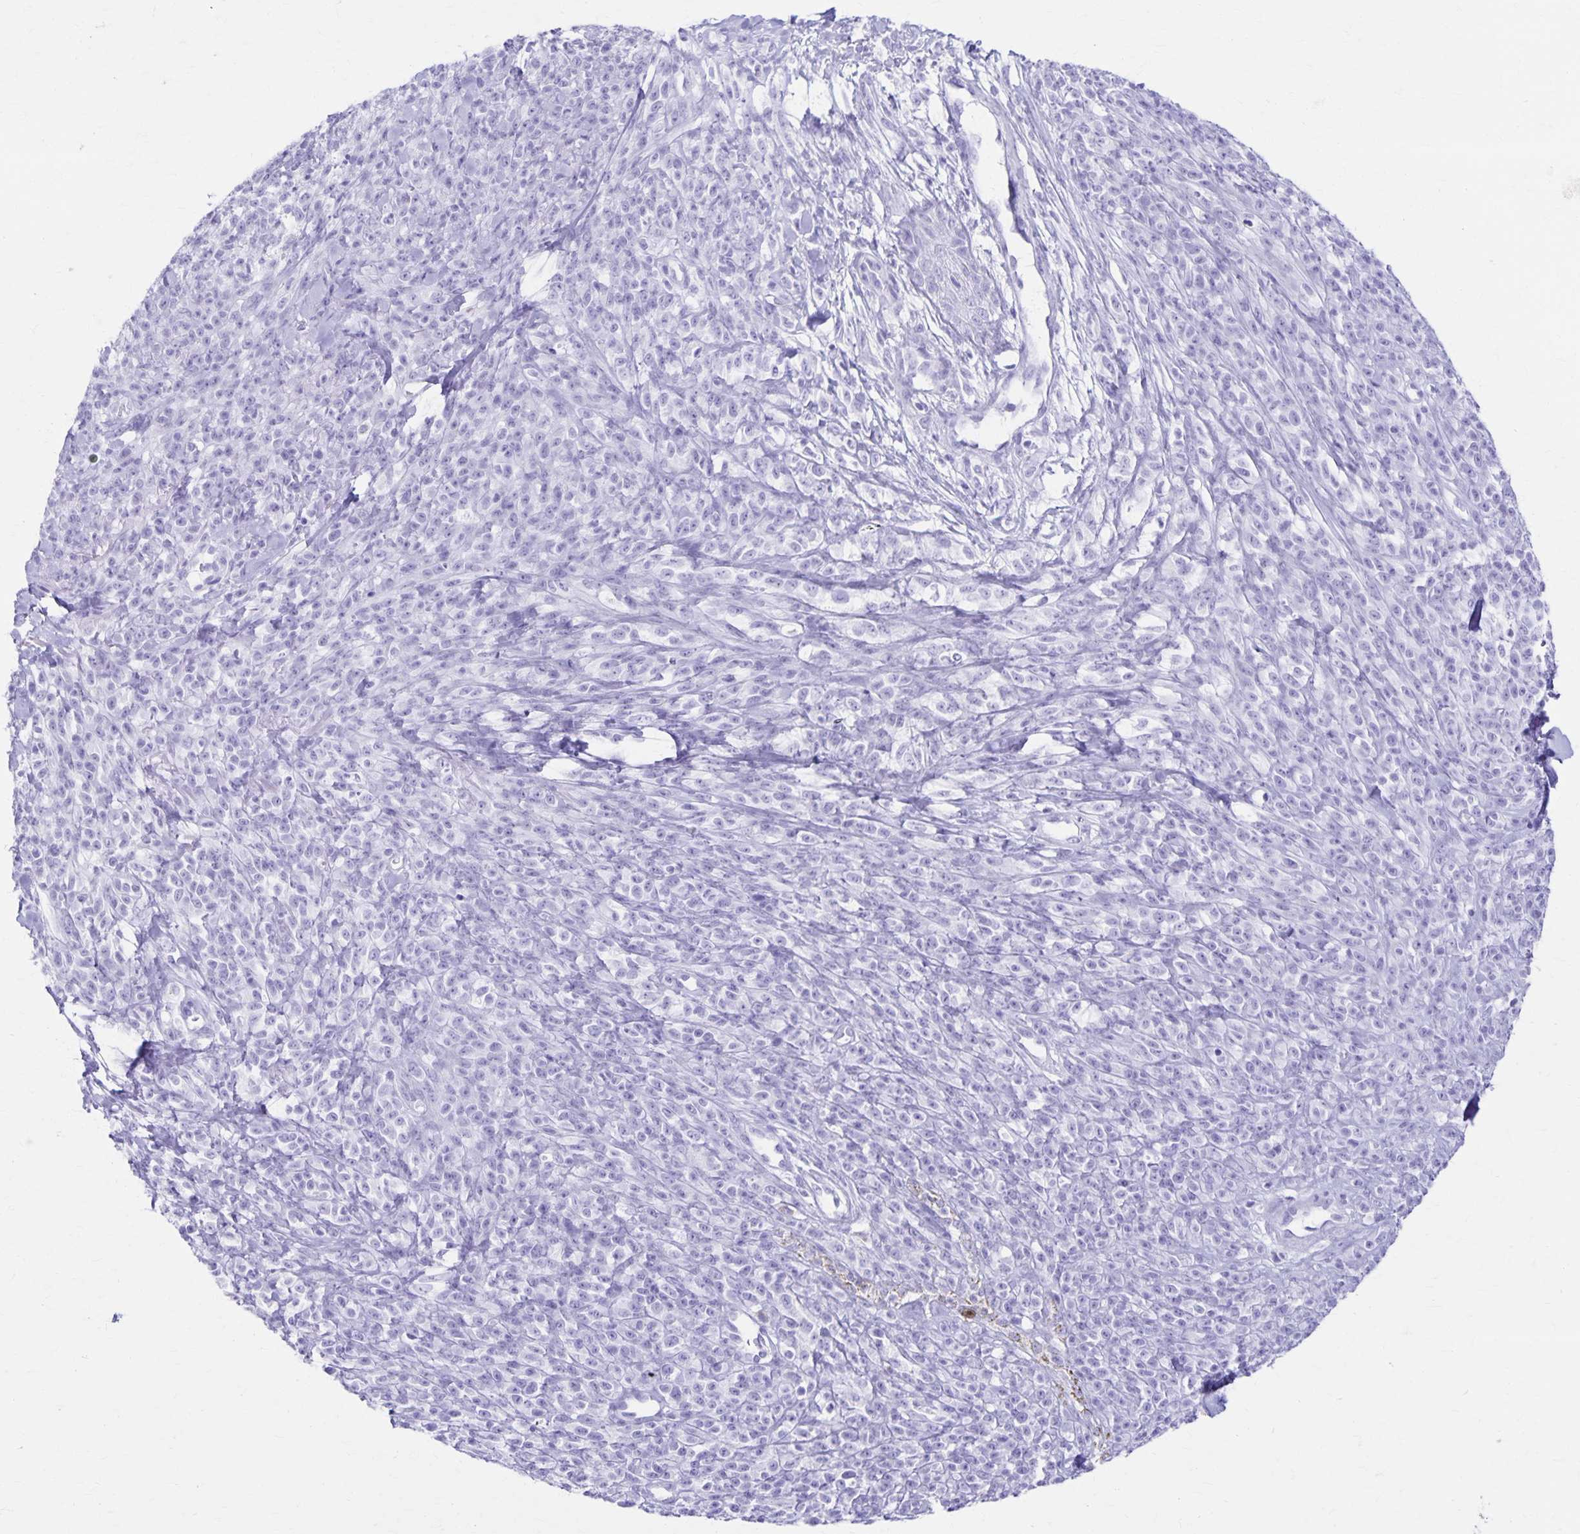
{"staining": {"intensity": "negative", "quantity": "none", "location": "none"}, "tissue": "melanoma", "cell_type": "Tumor cells", "image_type": "cancer", "snomed": [{"axis": "morphology", "description": "Malignant melanoma, NOS"}, {"axis": "topography", "description": "Skin"}, {"axis": "topography", "description": "Skin of trunk"}], "caption": "A high-resolution histopathology image shows immunohistochemistry (IHC) staining of melanoma, which reveals no significant expression in tumor cells.", "gene": "DEFA5", "patient": {"sex": "male", "age": 74}}